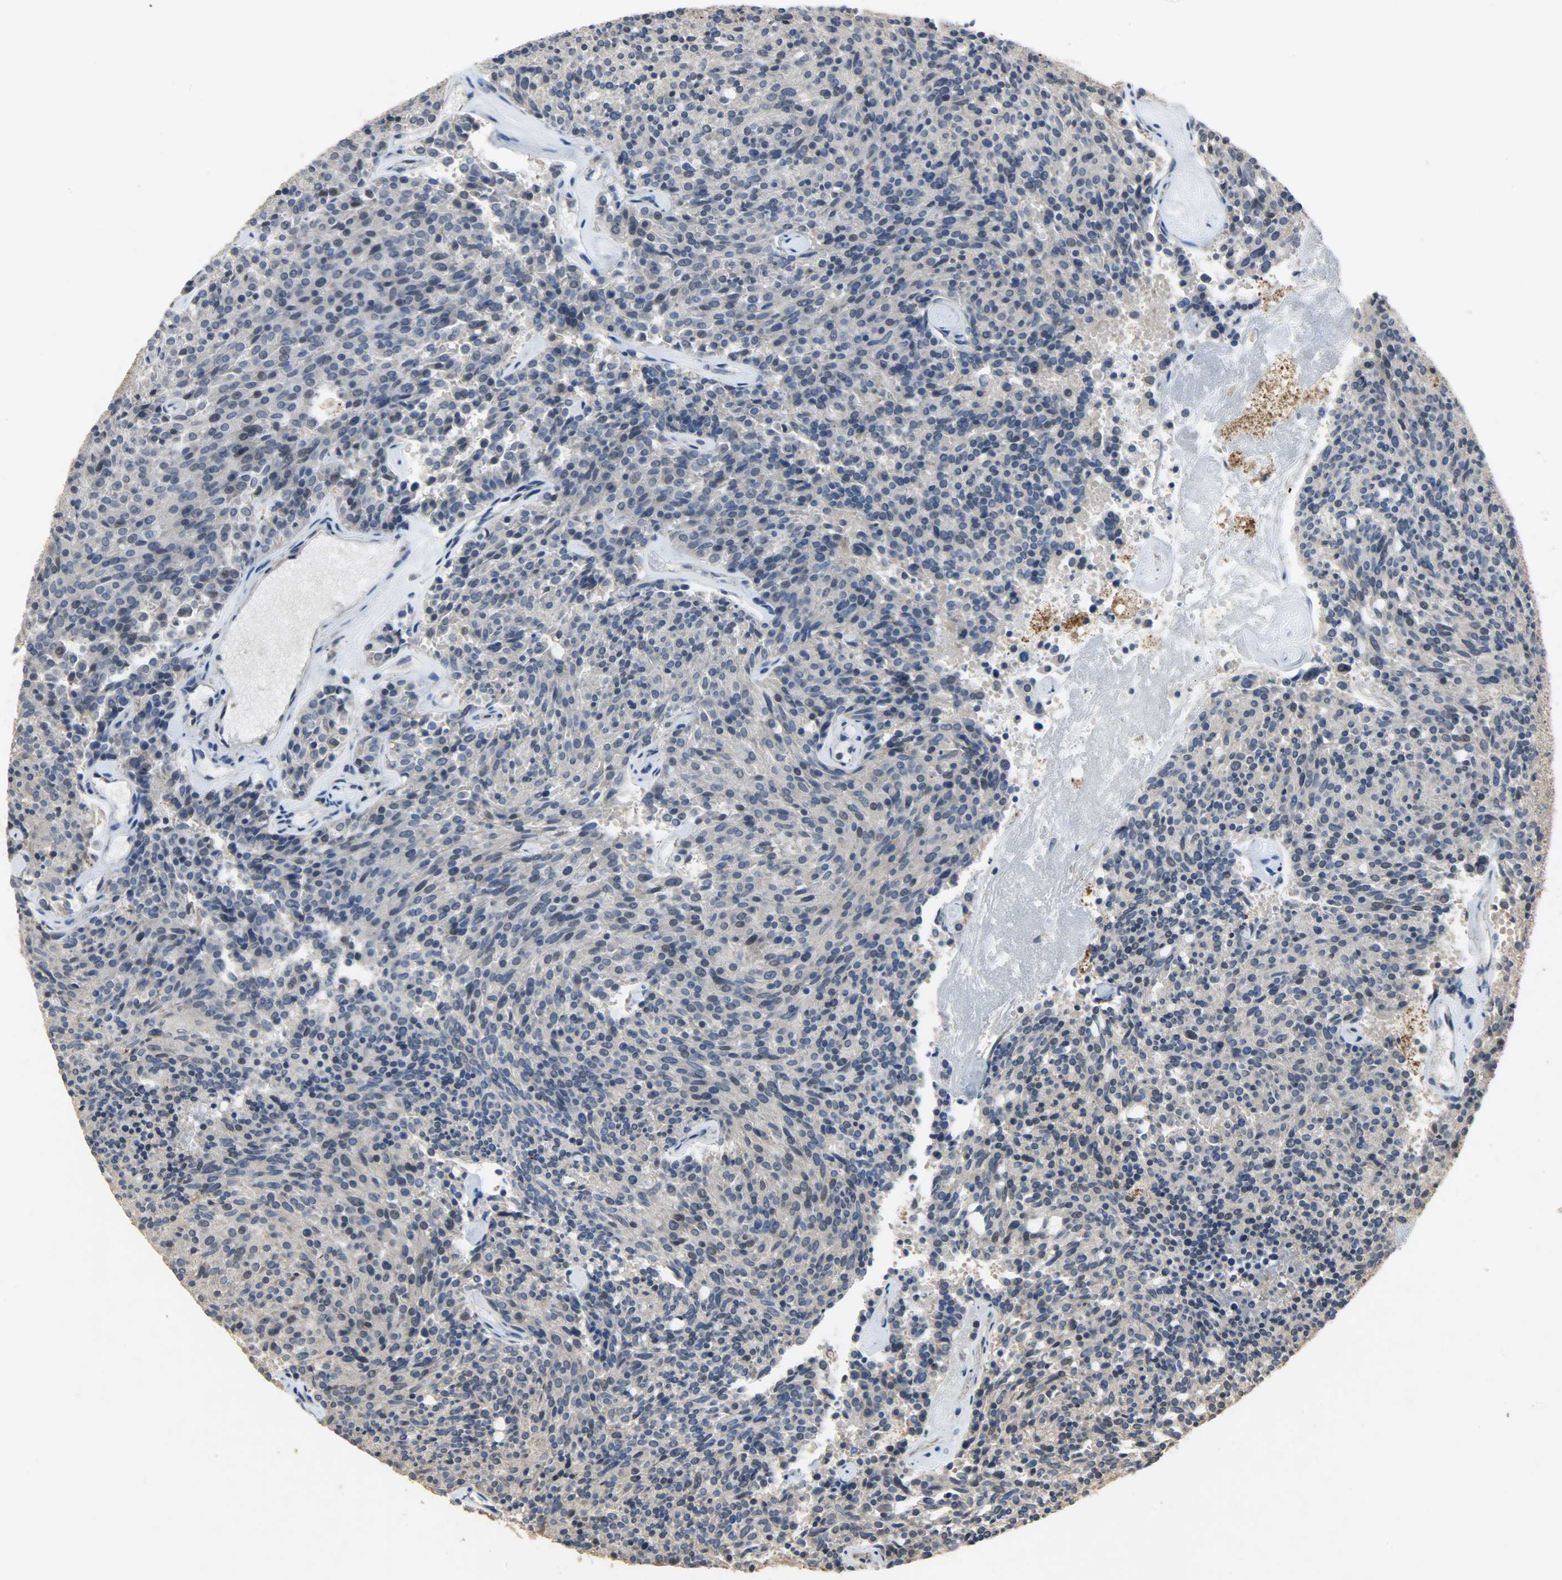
{"staining": {"intensity": "weak", "quantity": "<25%", "location": "cytoplasmic/membranous,nuclear"}, "tissue": "carcinoid", "cell_type": "Tumor cells", "image_type": "cancer", "snomed": [{"axis": "morphology", "description": "Carcinoid, malignant, NOS"}, {"axis": "topography", "description": "Pancreas"}], "caption": "Tumor cells show no significant protein staining in malignant carcinoid. The staining is performed using DAB (3,3'-diaminobenzidine) brown chromogen with nuclei counter-stained in using hematoxylin.", "gene": "CDKN2C", "patient": {"sex": "female", "age": 54}}